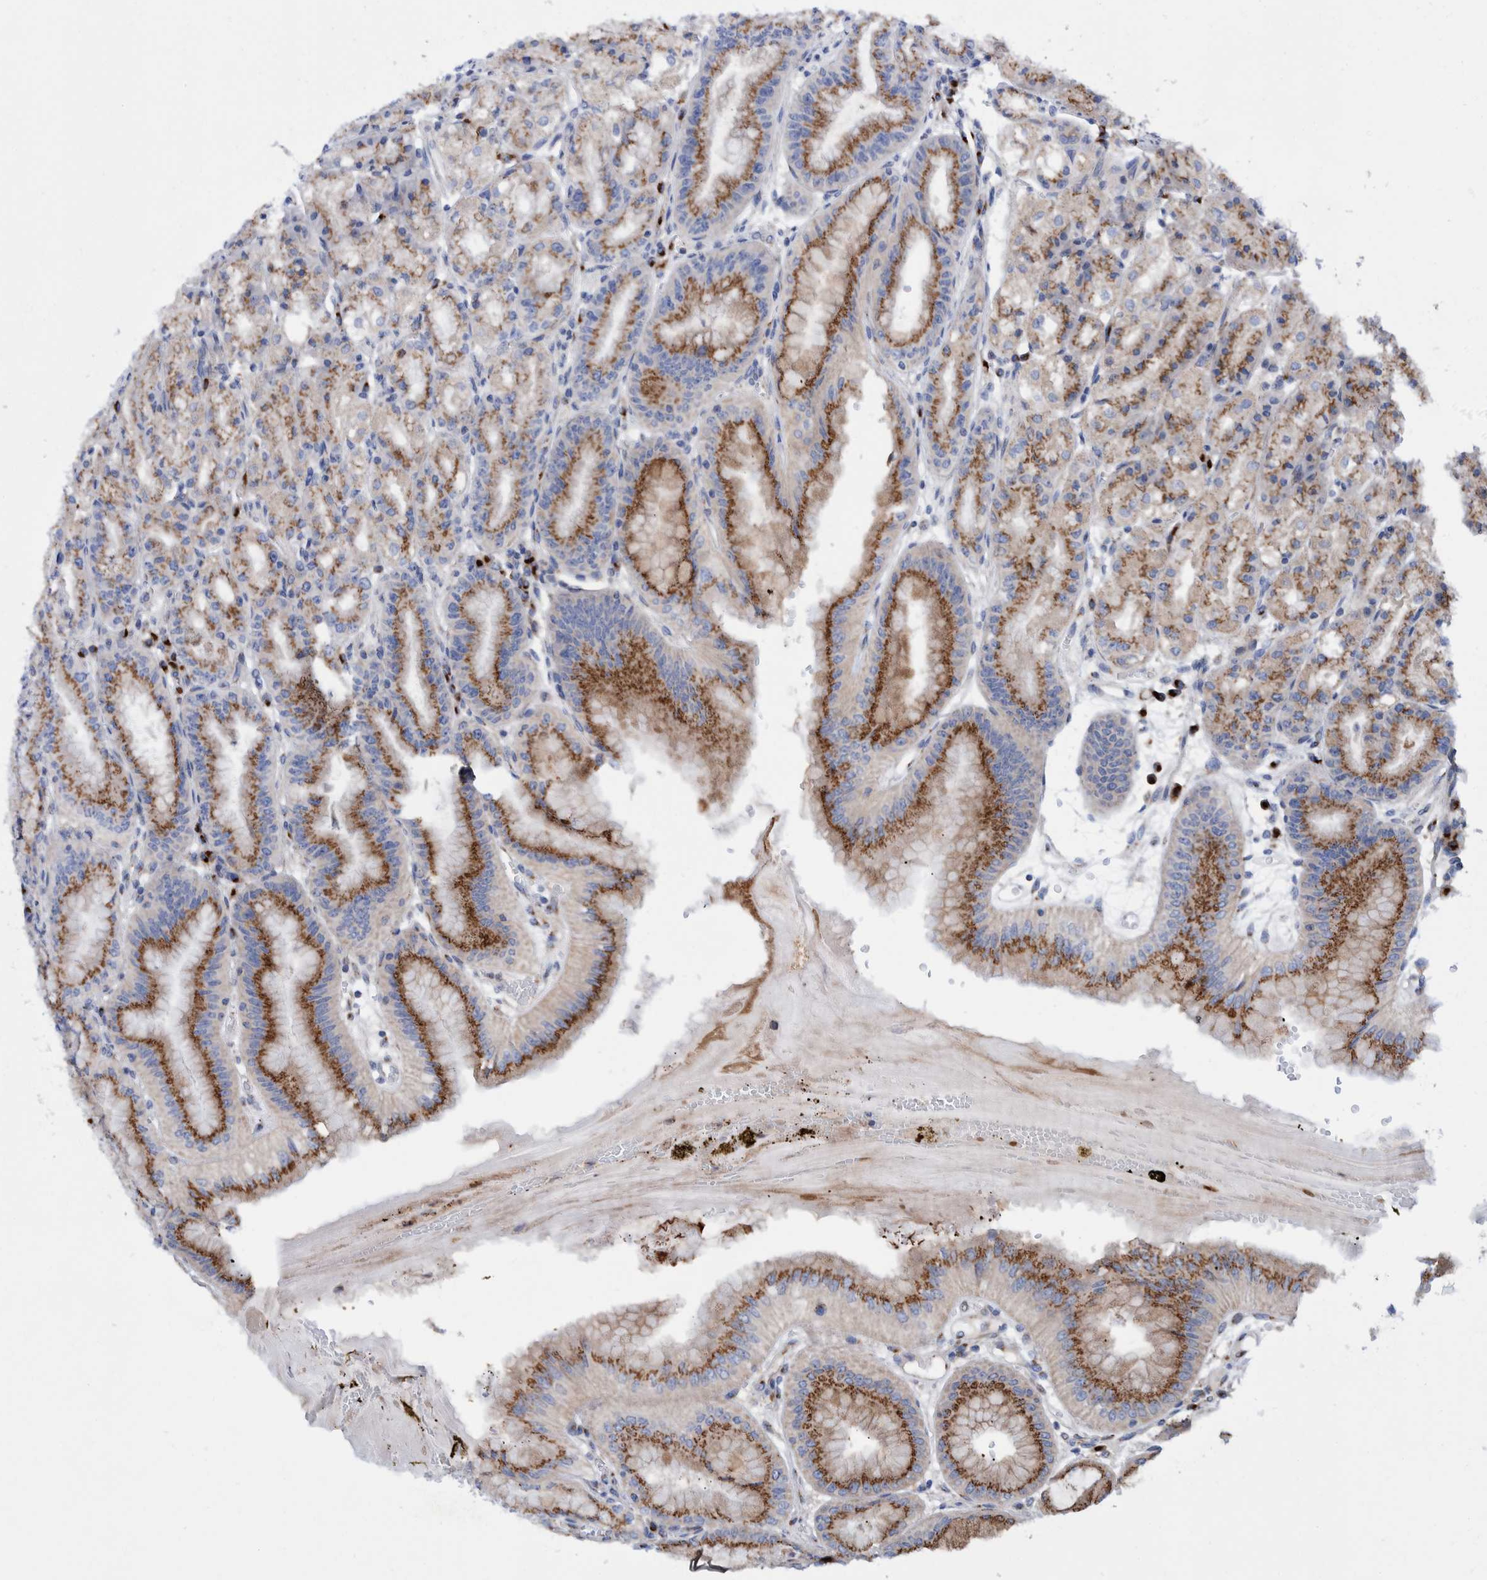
{"staining": {"intensity": "moderate", "quantity": ">75%", "location": "cytoplasmic/membranous"}, "tissue": "stomach", "cell_type": "Glandular cells", "image_type": "normal", "snomed": [{"axis": "morphology", "description": "Normal tissue, NOS"}, {"axis": "topography", "description": "Stomach, lower"}], "caption": "Immunohistochemistry (IHC) of unremarkable human stomach shows medium levels of moderate cytoplasmic/membranous staining in about >75% of glandular cells.", "gene": "TRIM58", "patient": {"sex": "male", "age": 71}}